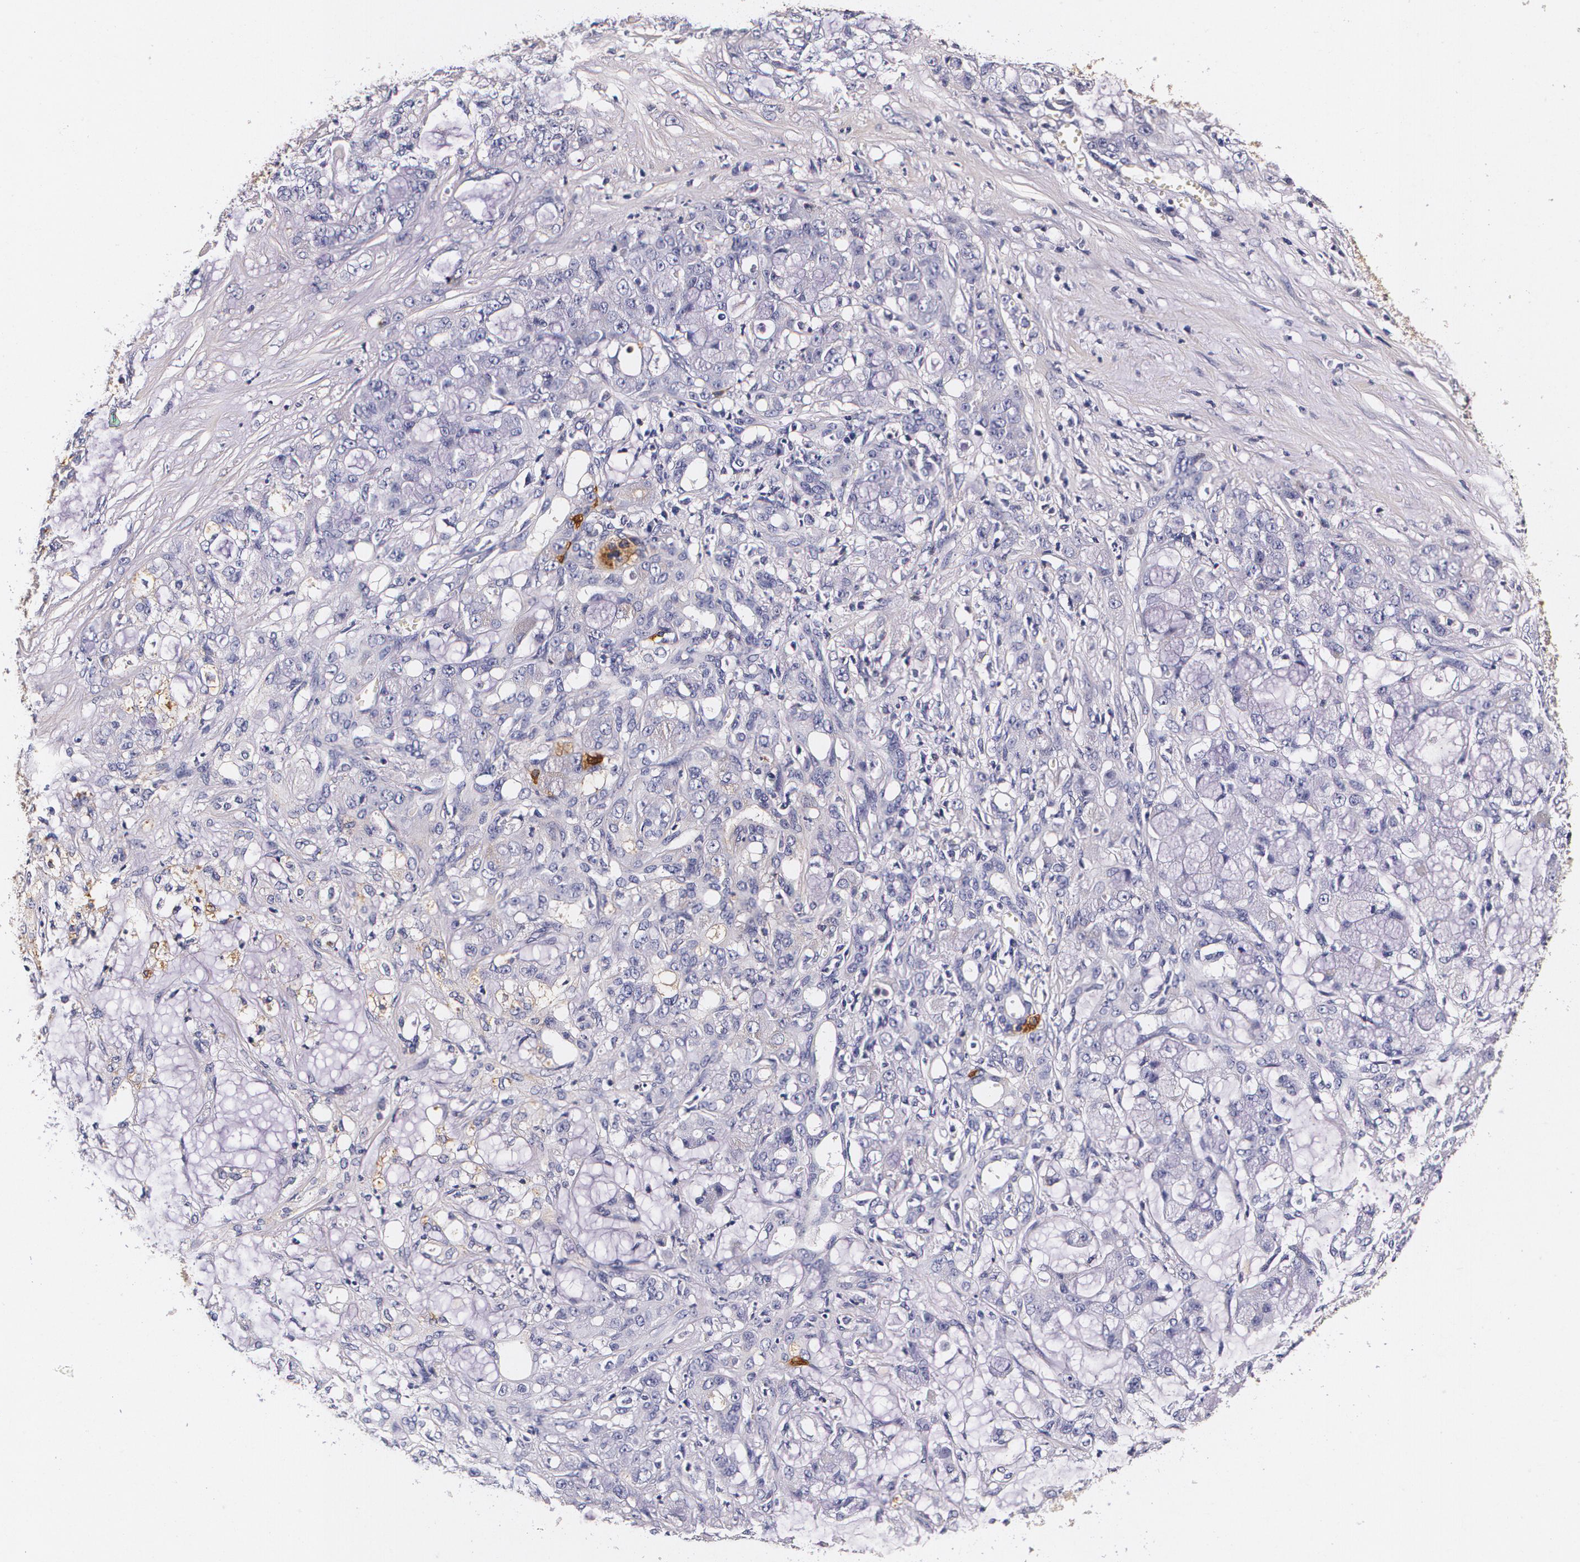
{"staining": {"intensity": "negative", "quantity": "none", "location": "none"}, "tissue": "pancreatic cancer", "cell_type": "Tumor cells", "image_type": "cancer", "snomed": [{"axis": "morphology", "description": "Adenocarcinoma, NOS"}, {"axis": "topography", "description": "Pancreas"}], "caption": "Tumor cells are negative for brown protein staining in pancreatic cancer (adenocarcinoma).", "gene": "TTR", "patient": {"sex": "female", "age": 73}}